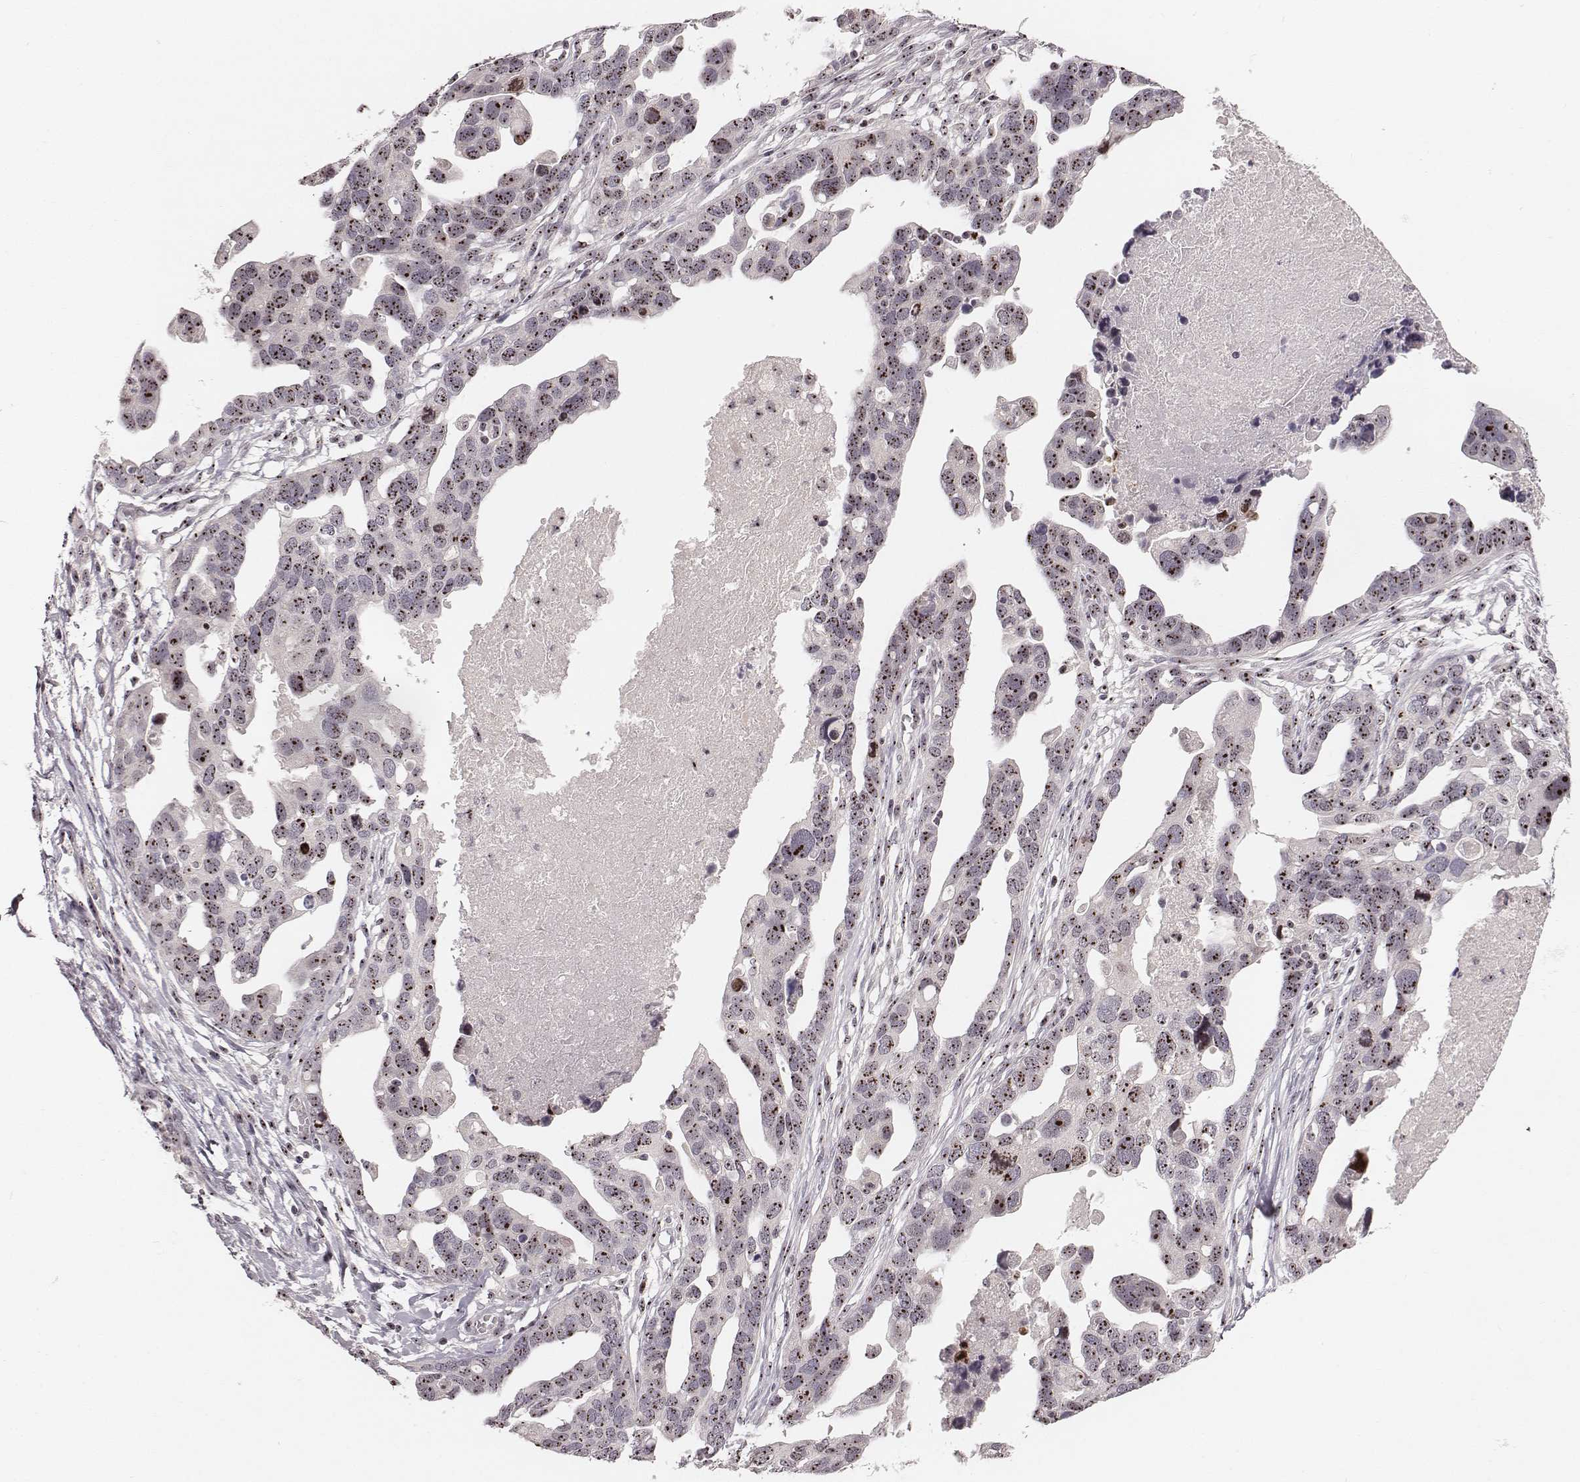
{"staining": {"intensity": "moderate", "quantity": ">75%", "location": "nuclear"}, "tissue": "ovarian cancer", "cell_type": "Tumor cells", "image_type": "cancer", "snomed": [{"axis": "morphology", "description": "Cystadenocarcinoma, serous, NOS"}, {"axis": "topography", "description": "Ovary"}], "caption": "Immunohistochemical staining of human serous cystadenocarcinoma (ovarian) shows moderate nuclear protein staining in about >75% of tumor cells.", "gene": "NOP56", "patient": {"sex": "female", "age": 54}}